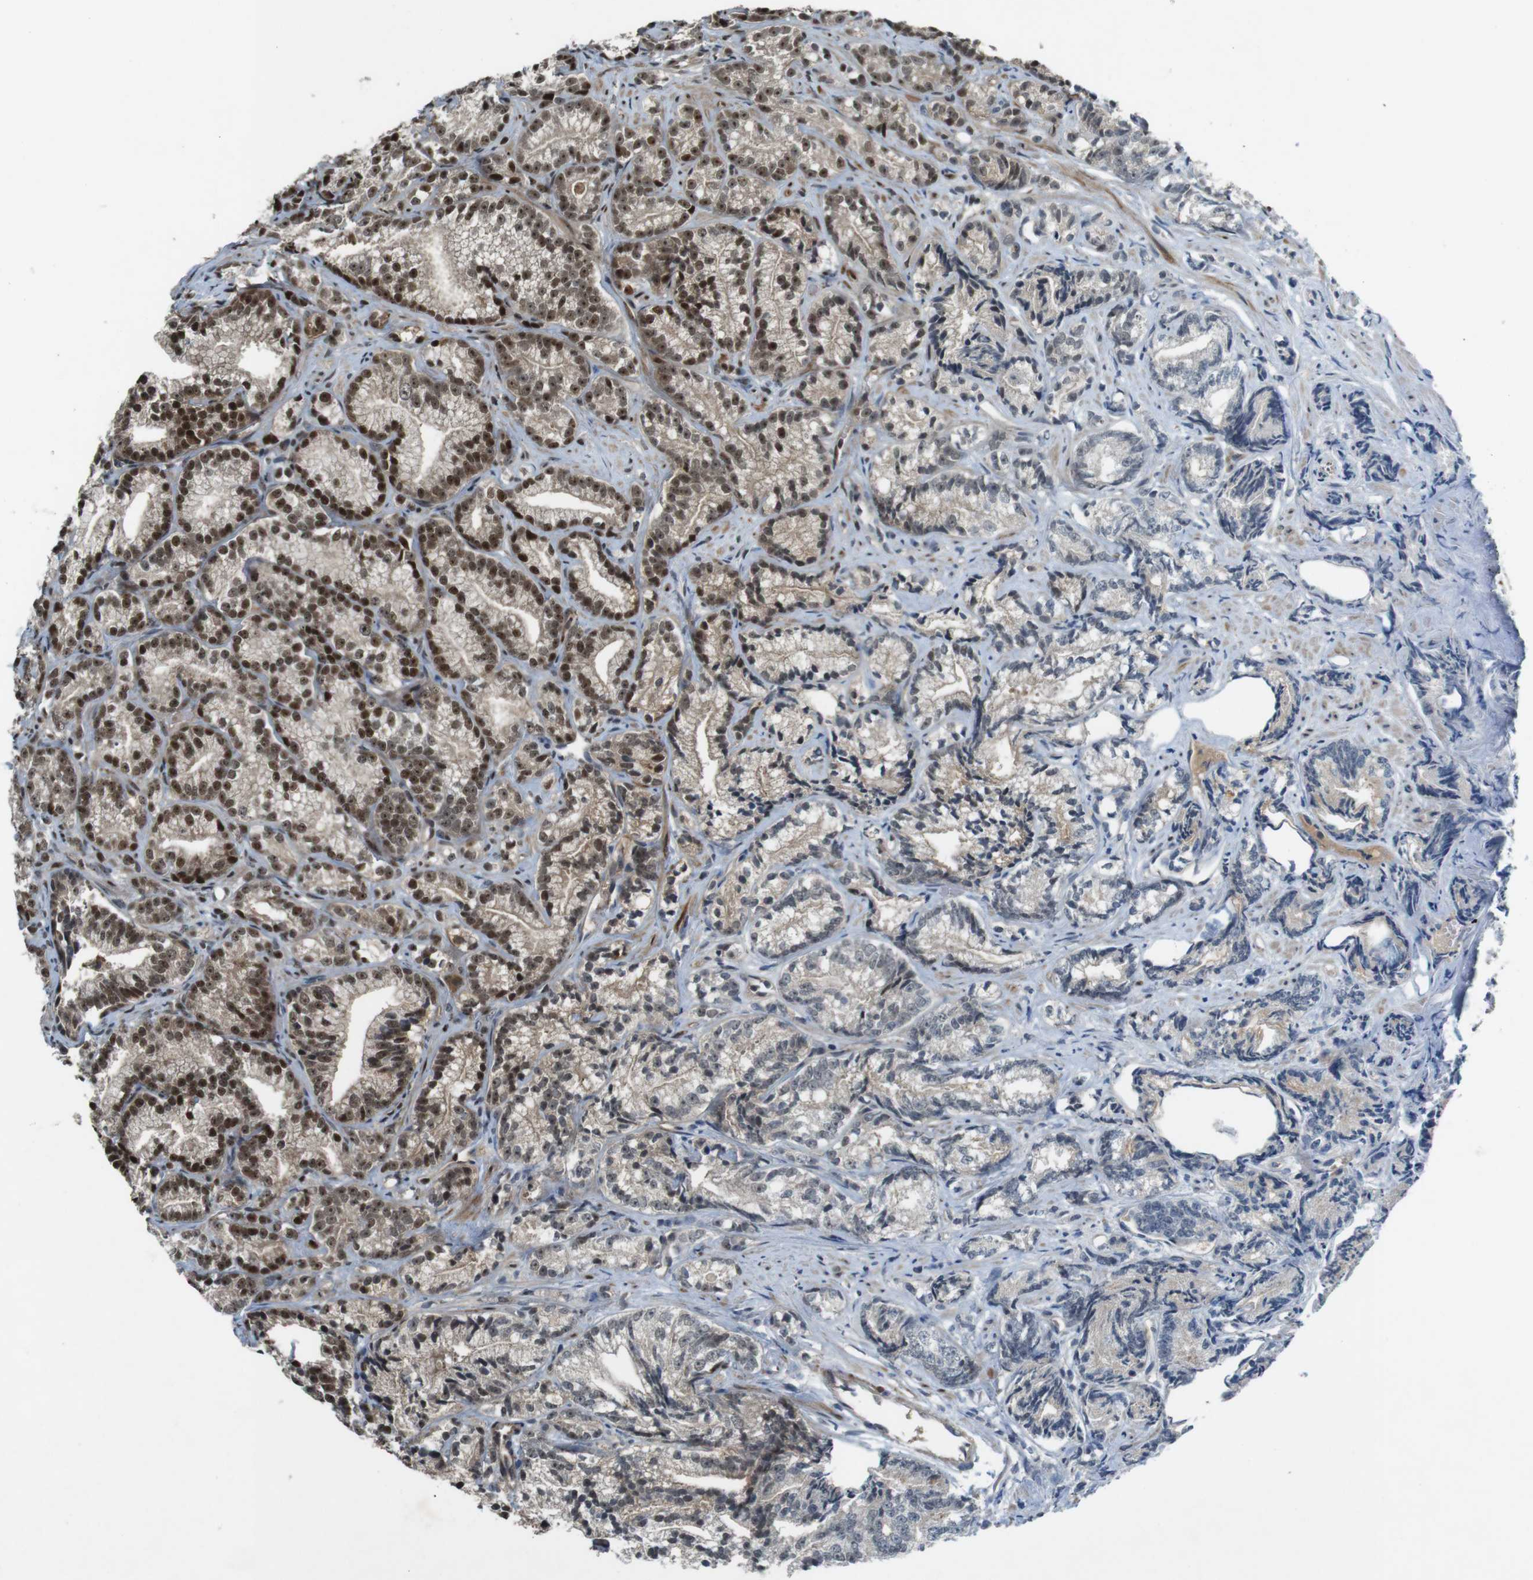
{"staining": {"intensity": "strong", "quantity": "25%-75%", "location": "nuclear"}, "tissue": "prostate cancer", "cell_type": "Tumor cells", "image_type": "cancer", "snomed": [{"axis": "morphology", "description": "Adenocarcinoma, Low grade"}, {"axis": "topography", "description": "Prostate"}], "caption": "Strong nuclear expression is seen in about 25%-75% of tumor cells in prostate adenocarcinoma (low-grade). (DAB (3,3'-diaminobenzidine) IHC, brown staining for protein, blue staining for nuclei).", "gene": "MAPKAPK5", "patient": {"sex": "male", "age": 89}}